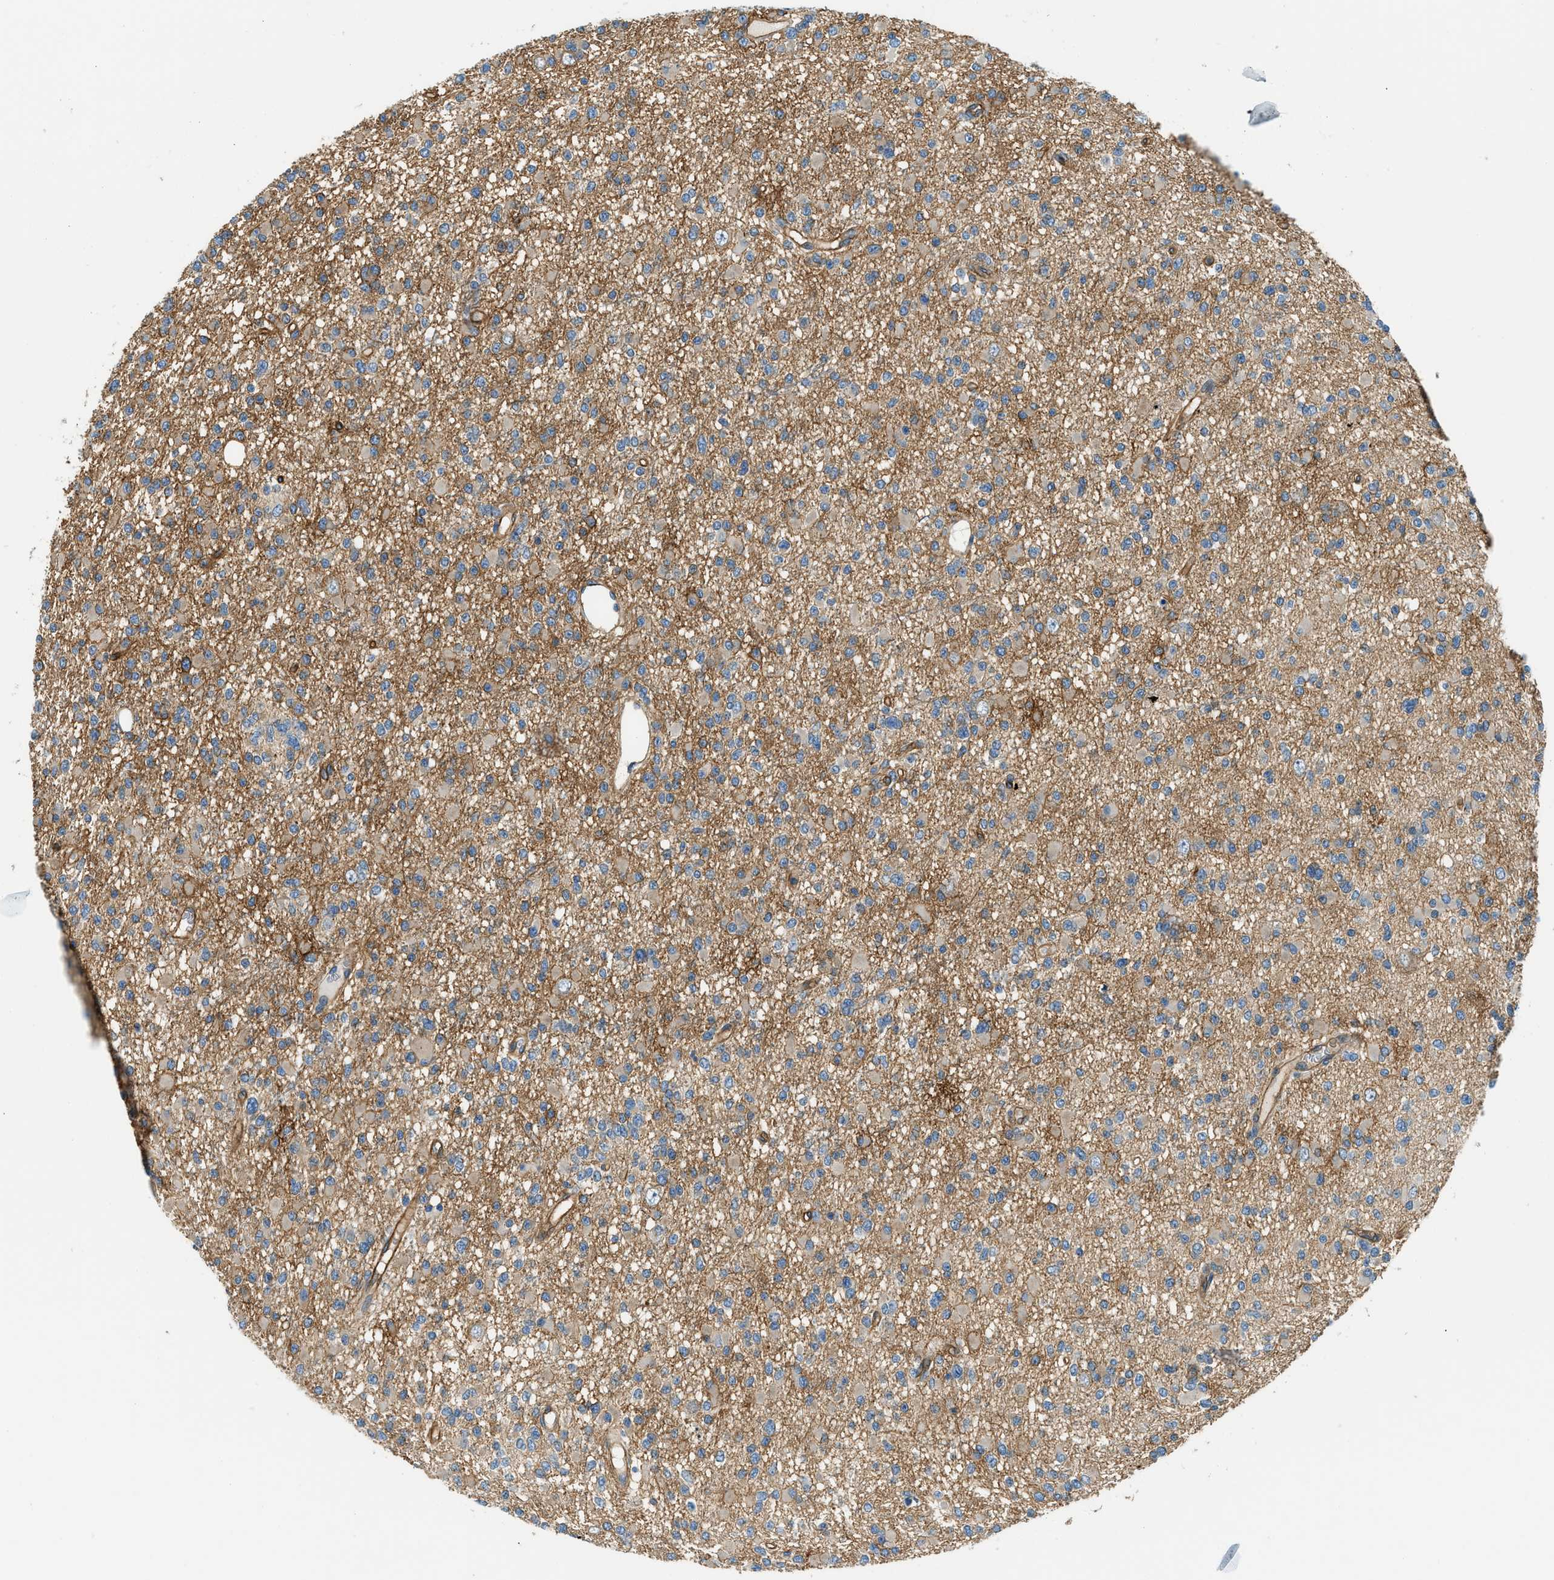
{"staining": {"intensity": "weak", "quantity": "25%-75%", "location": "cytoplasmic/membranous"}, "tissue": "glioma", "cell_type": "Tumor cells", "image_type": "cancer", "snomed": [{"axis": "morphology", "description": "Glioma, malignant, Low grade"}, {"axis": "topography", "description": "Brain"}], "caption": "Weak cytoplasmic/membranous protein positivity is present in about 25%-75% of tumor cells in glioma.", "gene": "ZNF367", "patient": {"sex": "female", "age": 22}}